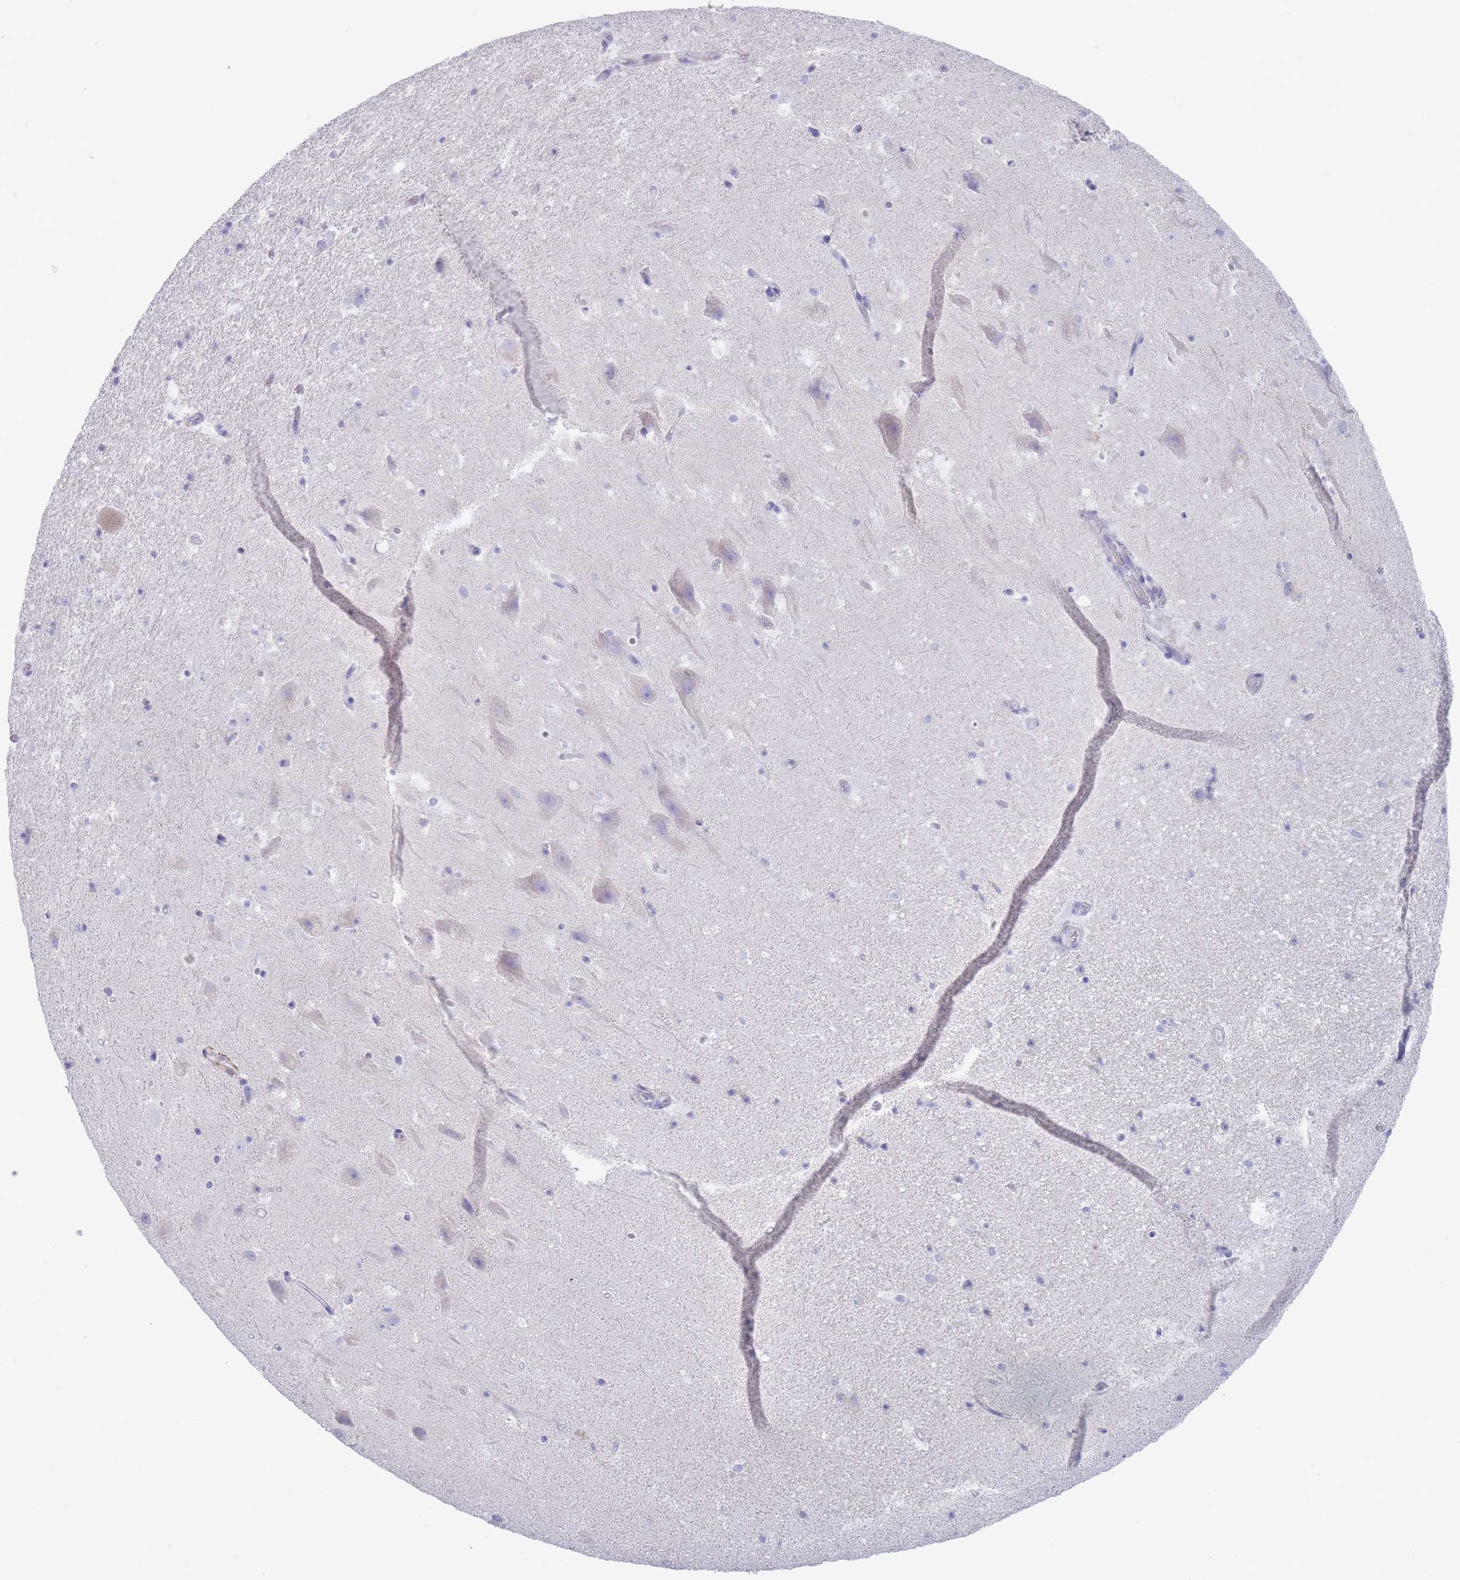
{"staining": {"intensity": "negative", "quantity": "none", "location": "none"}, "tissue": "hippocampus", "cell_type": "Glial cells", "image_type": "normal", "snomed": [{"axis": "morphology", "description": "Normal tissue, NOS"}, {"axis": "topography", "description": "Hippocampus"}], "caption": "DAB (3,3'-diaminobenzidine) immunohistochemical staining of normal human hippocampus shows no significant positivity in glial cells. Nuclei are stained in blue.", "gene": "SCCPDH", "patient": {"sex": "male", "age": 37}}